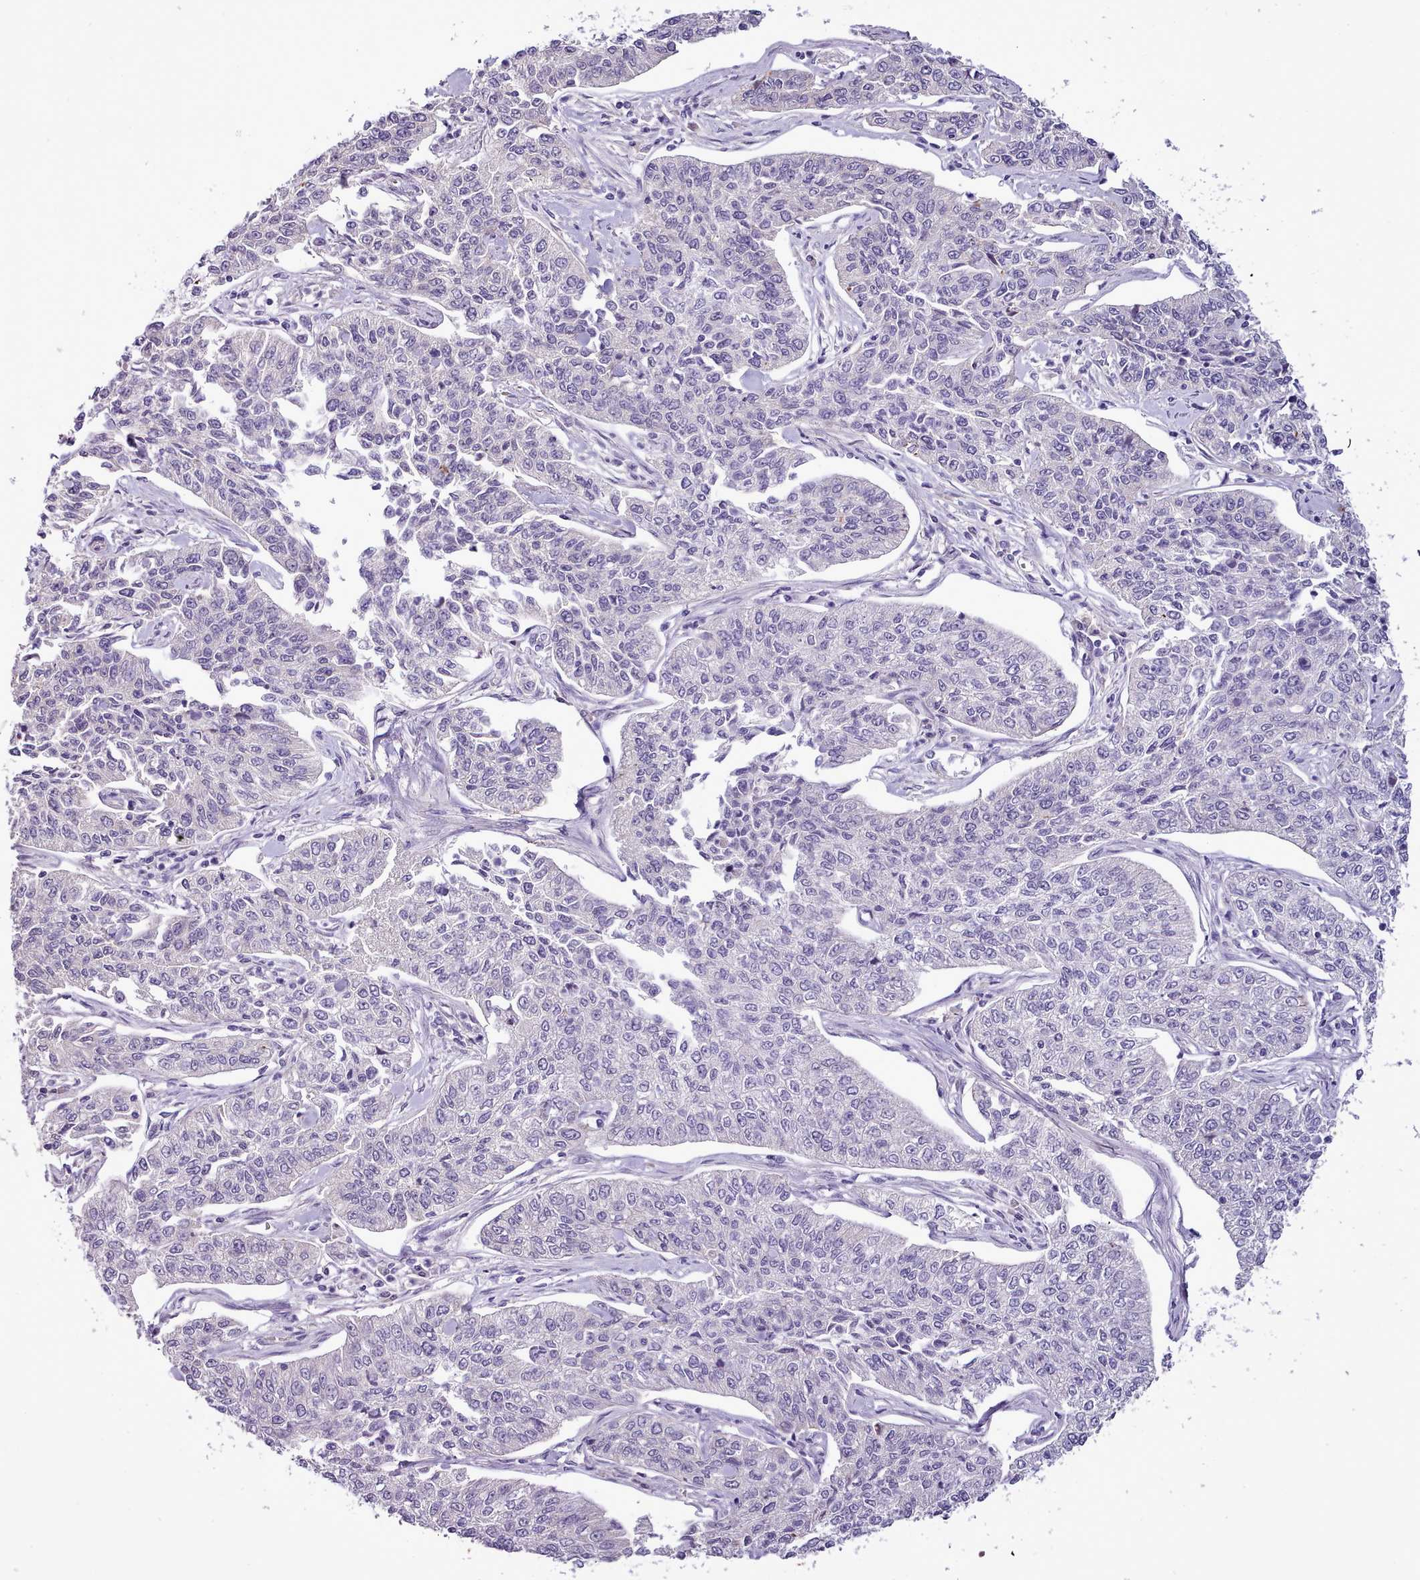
{"staining": {"intensity": "negative", "quantity": "none", "location": "none"}, "tissue": "cervical cancer", "cell_type": "Tumor cells", "image_type": "cancer", "snomed": [{"axis": "morphology", "description": "Squamous cell carcinoma, NOS"}, {"axis": "topography", "description": "Cervix"}], "caption": "DAB immunohistochemical staining of cervical cancer (squamous cell carcinoma) exhibits no significant expression in tumor cells. The staining was performed using DAB (3,3'-diaminobenzidine) to visualize the protein expression in brown, while the nuclei were stained in blue with hematoxylin (Magnification: 20x).", "gene": "SETX", "patient": {"sex": "female", "age": 35}}